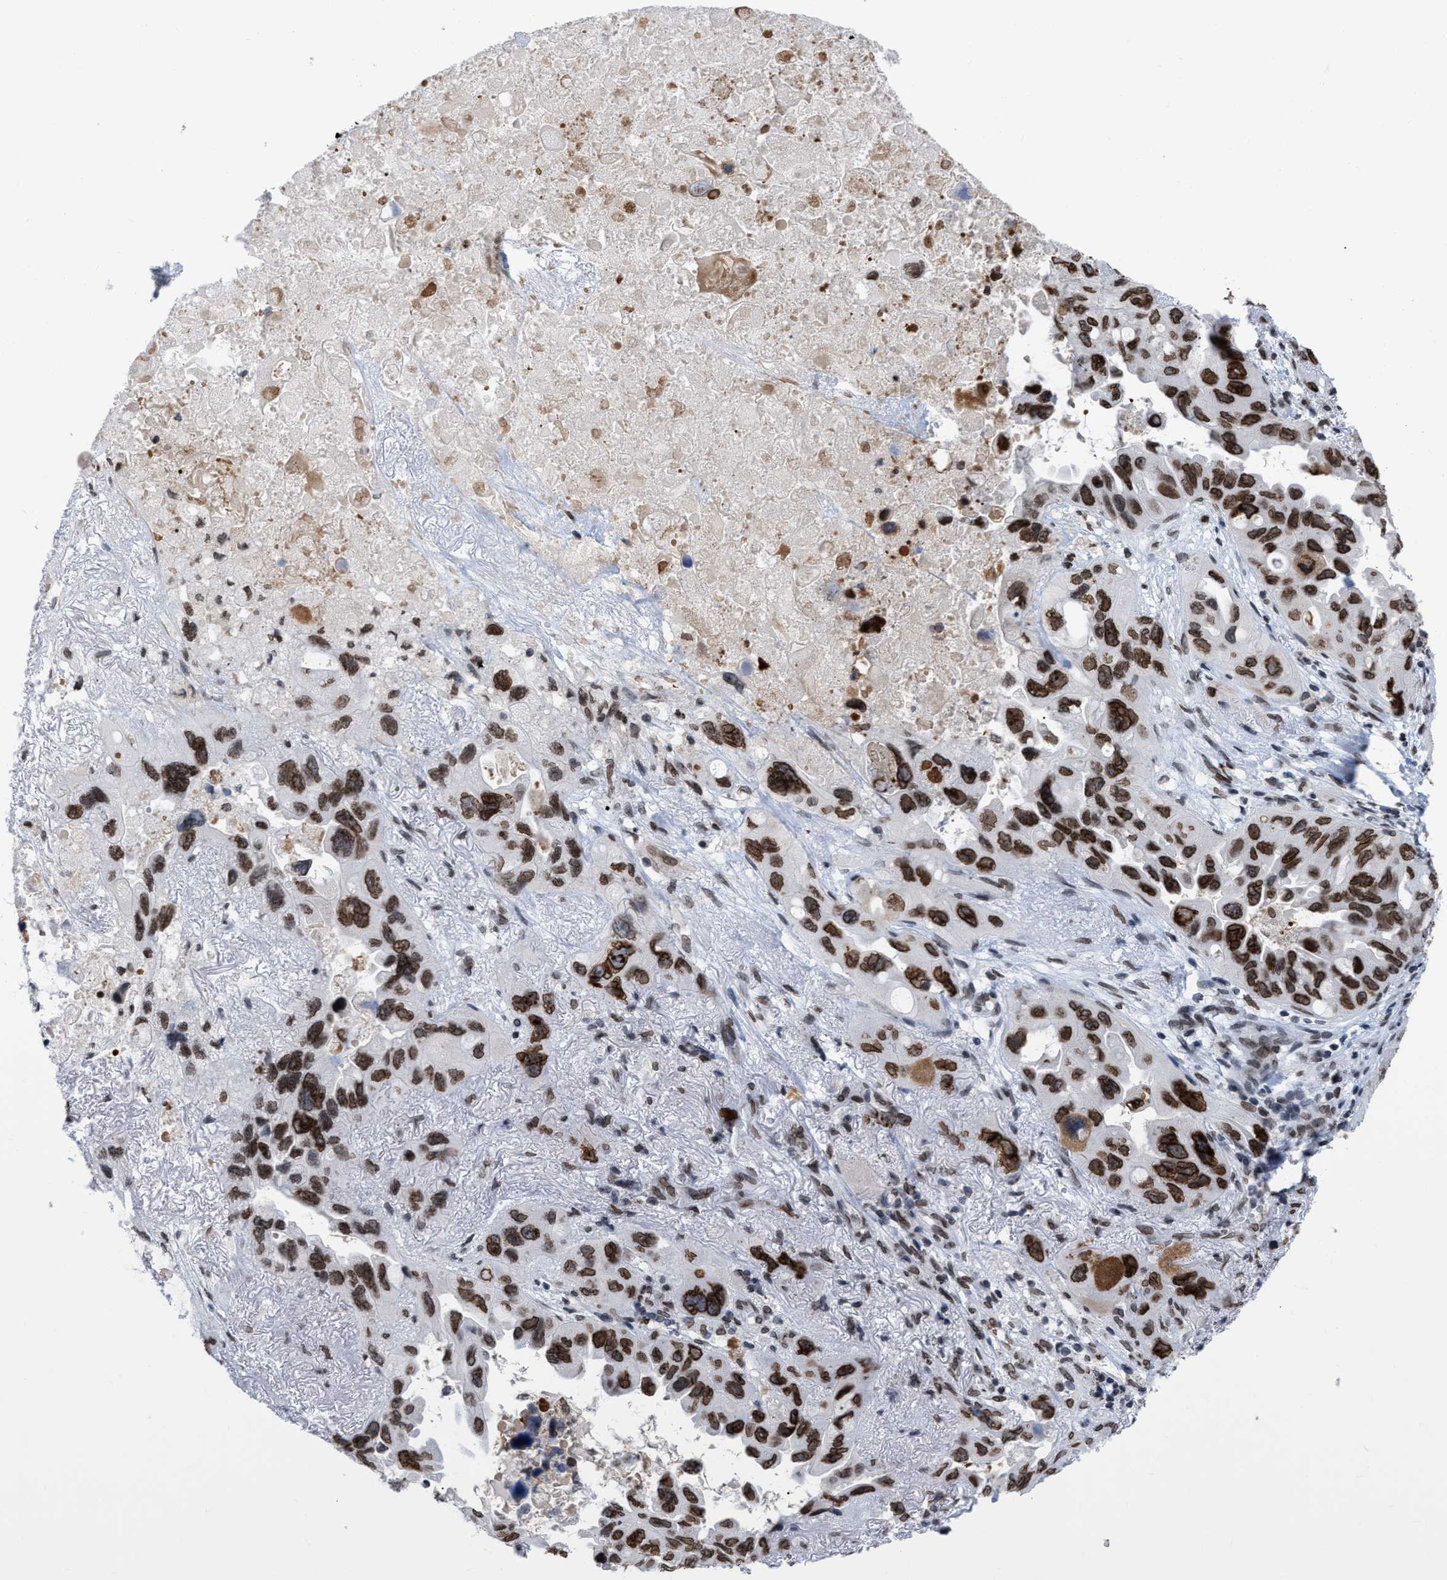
{"staining": {"intensity": "moderate", "quantity": ">75%", "location": "cytoplasmic/membranous,nuclear"}, "tissue": "lung cancer", "cell_type": "Tumor cells", "image_type": "cancer", "snomed": [{"axis": "morphology", "description": "Squamous cell carcinoma, NOS"}, {"axis": "topography", "description": "Lung"}], "caption": "Immunohistochemistry (IHC) (DAB (3,3'-diaminobenzidine)) staining of lung squamous cell carcinoma demonstrates moderate cytoplasmic/membranous and nuclear protein staining in approximately >75% of tumor cells.", "gene": "TPR", "patient": {"sex": "female", "age": 73}}